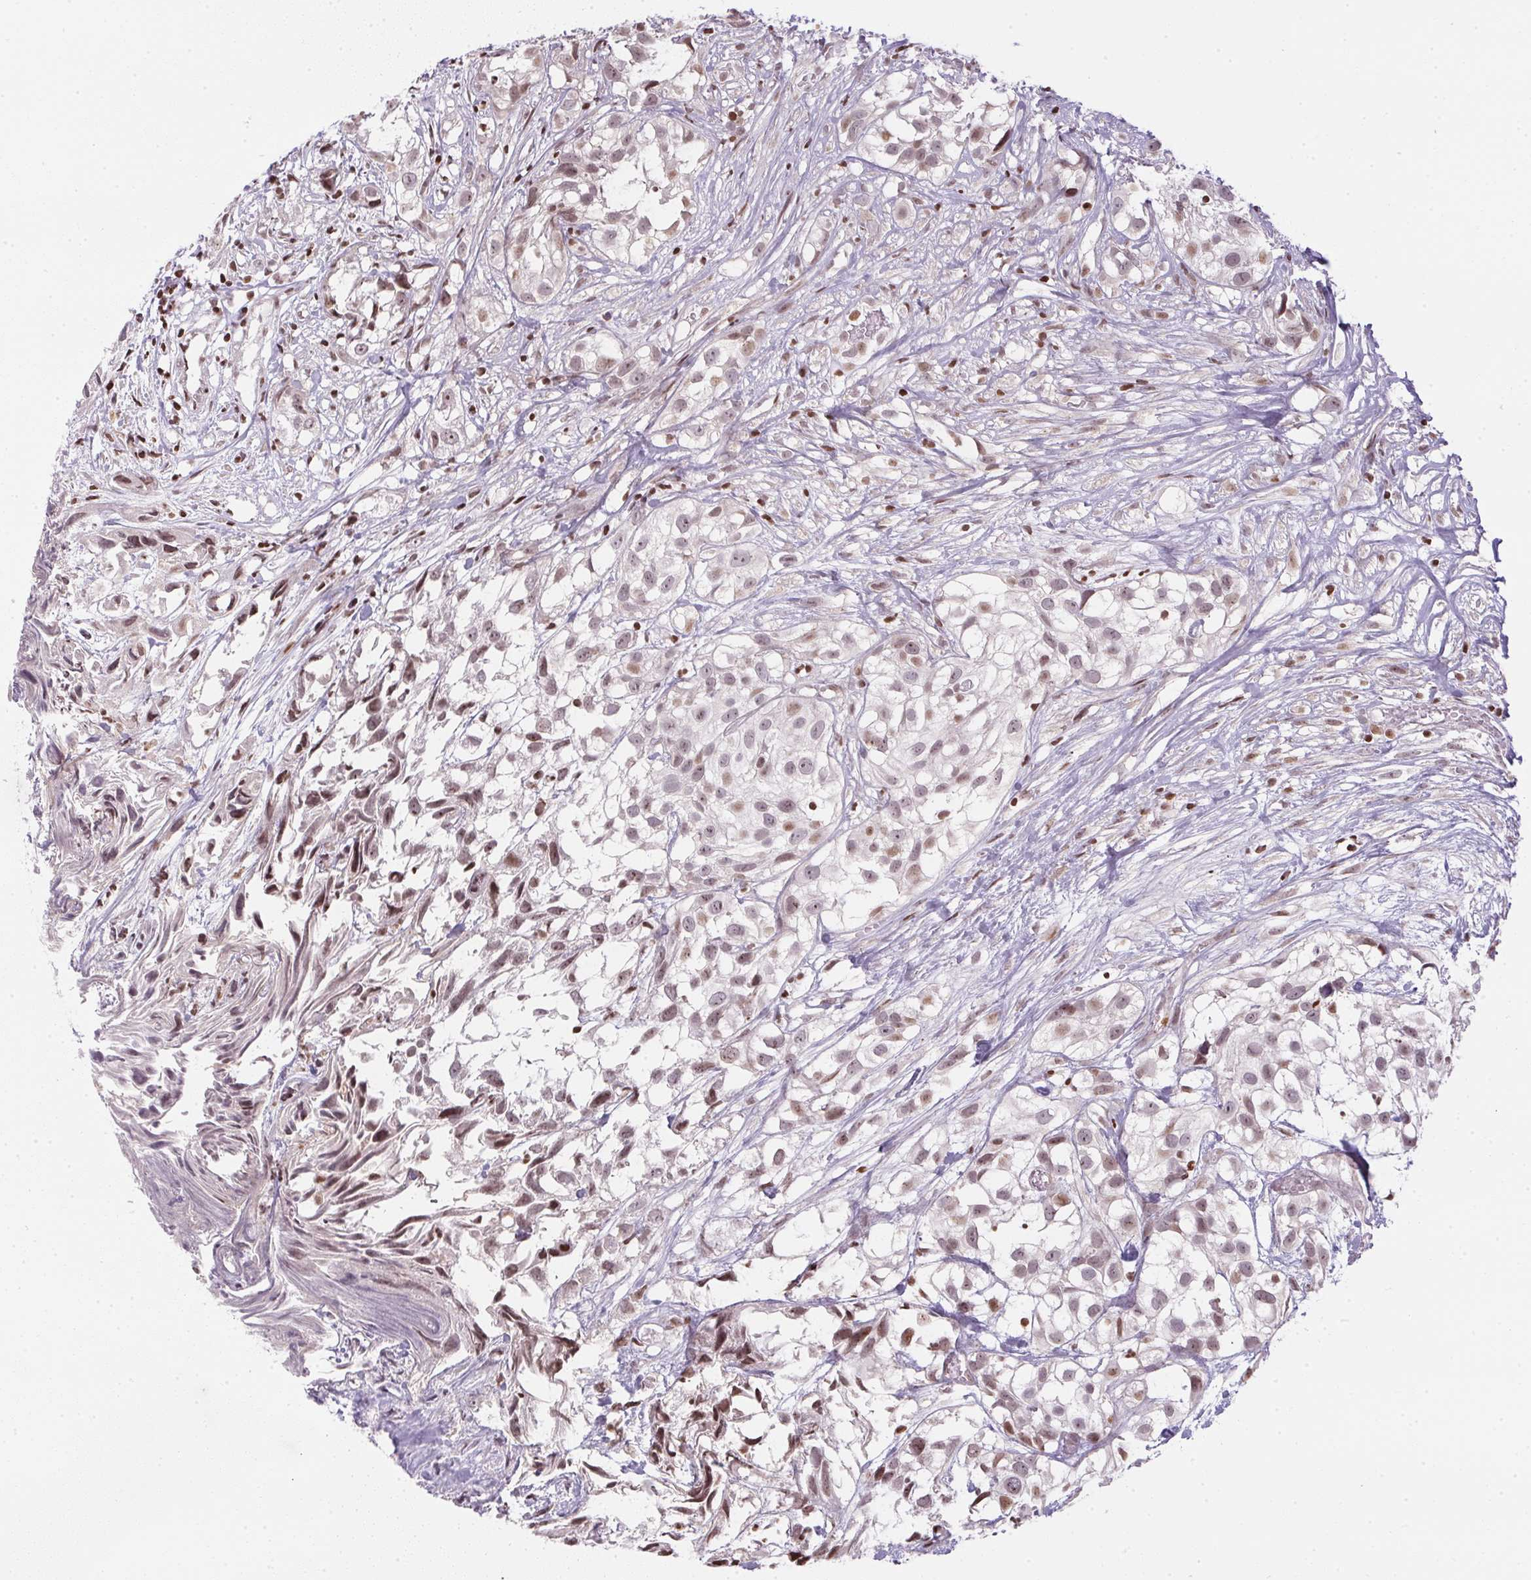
{"staining": {"intensity": "weak", "quantity": ">75%", "location": "nuclear"}, "tissue": "urothelial cancer", "cell_type": "Tumor cells", "image_type": "cancer", "snomed": [{"axis": "morphology", "description": "Urothelial carcinoma, High grade"}, {"axis": "topography", "description": "Urinary bladder"}], "caption": "A brown stain labels weak nuclear positivity of a protein in urothelial cancer tumor cells.", "gene": "RNF181", "patient": {"sex": "male", "age": 56}}